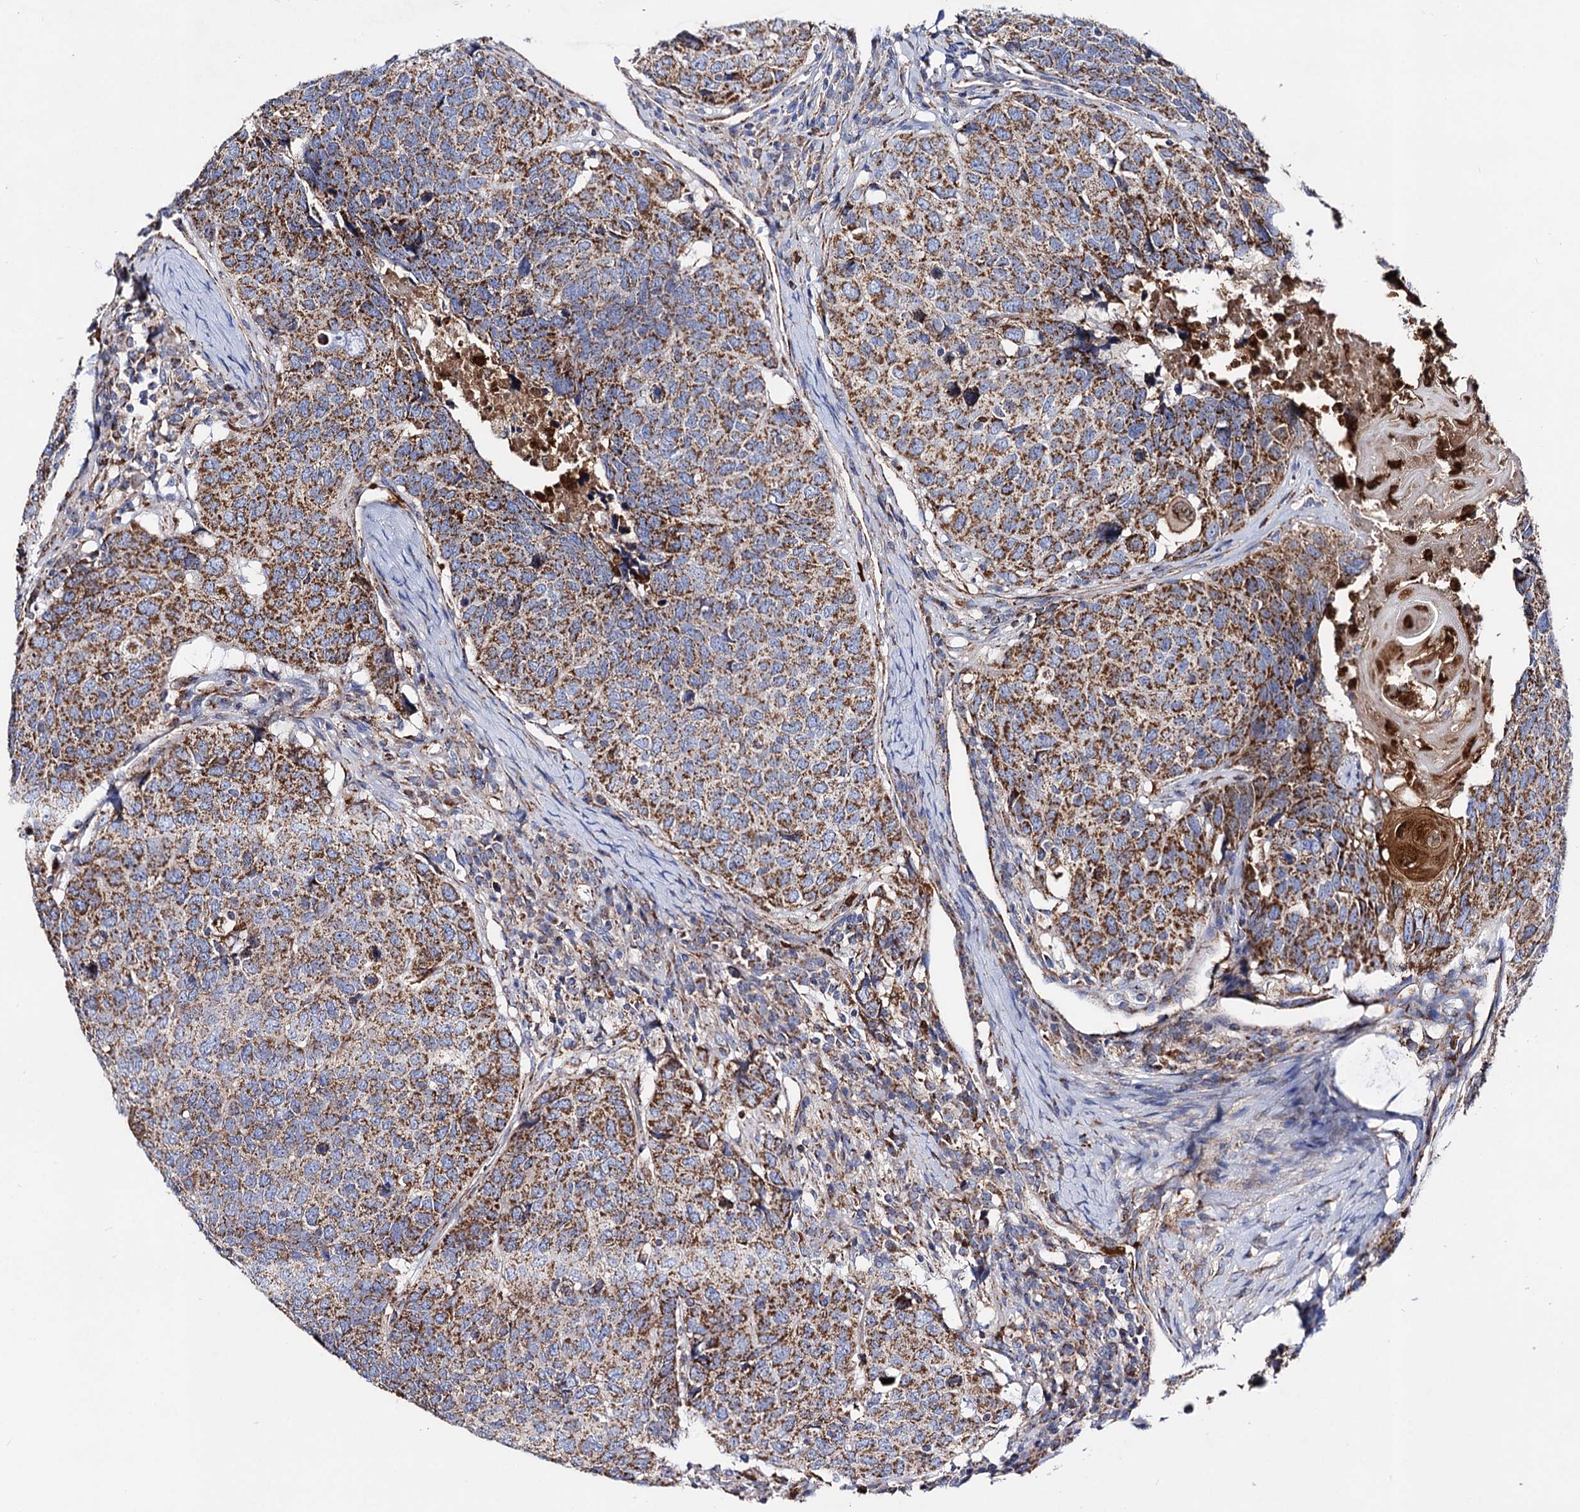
{"staining": {"intensity": "moderate", "quantity": ">75%", "location": "cytoplasmic/membranous"}, "tissue": "head and neck cancer", "cell_type": "Tumor cells", "image_type": "cancer", "snomed": [{"axis": "morphology", "description": "Squamous cell carcinoma, NOS"}, {"axis": "topography", "description": "Head-Neck"}], "caption": "The photomicrograph demonstrates a brown stain indicating the presence of a protein in the cytoplasmic/membranous of tumor cells in squamous cell carcinoma (head and neck). (DAB IHC, brown staining for protein, blue staining for nuclei).", "gene": "ACAD9", "patient": {"sex": "male", "age": 66}}